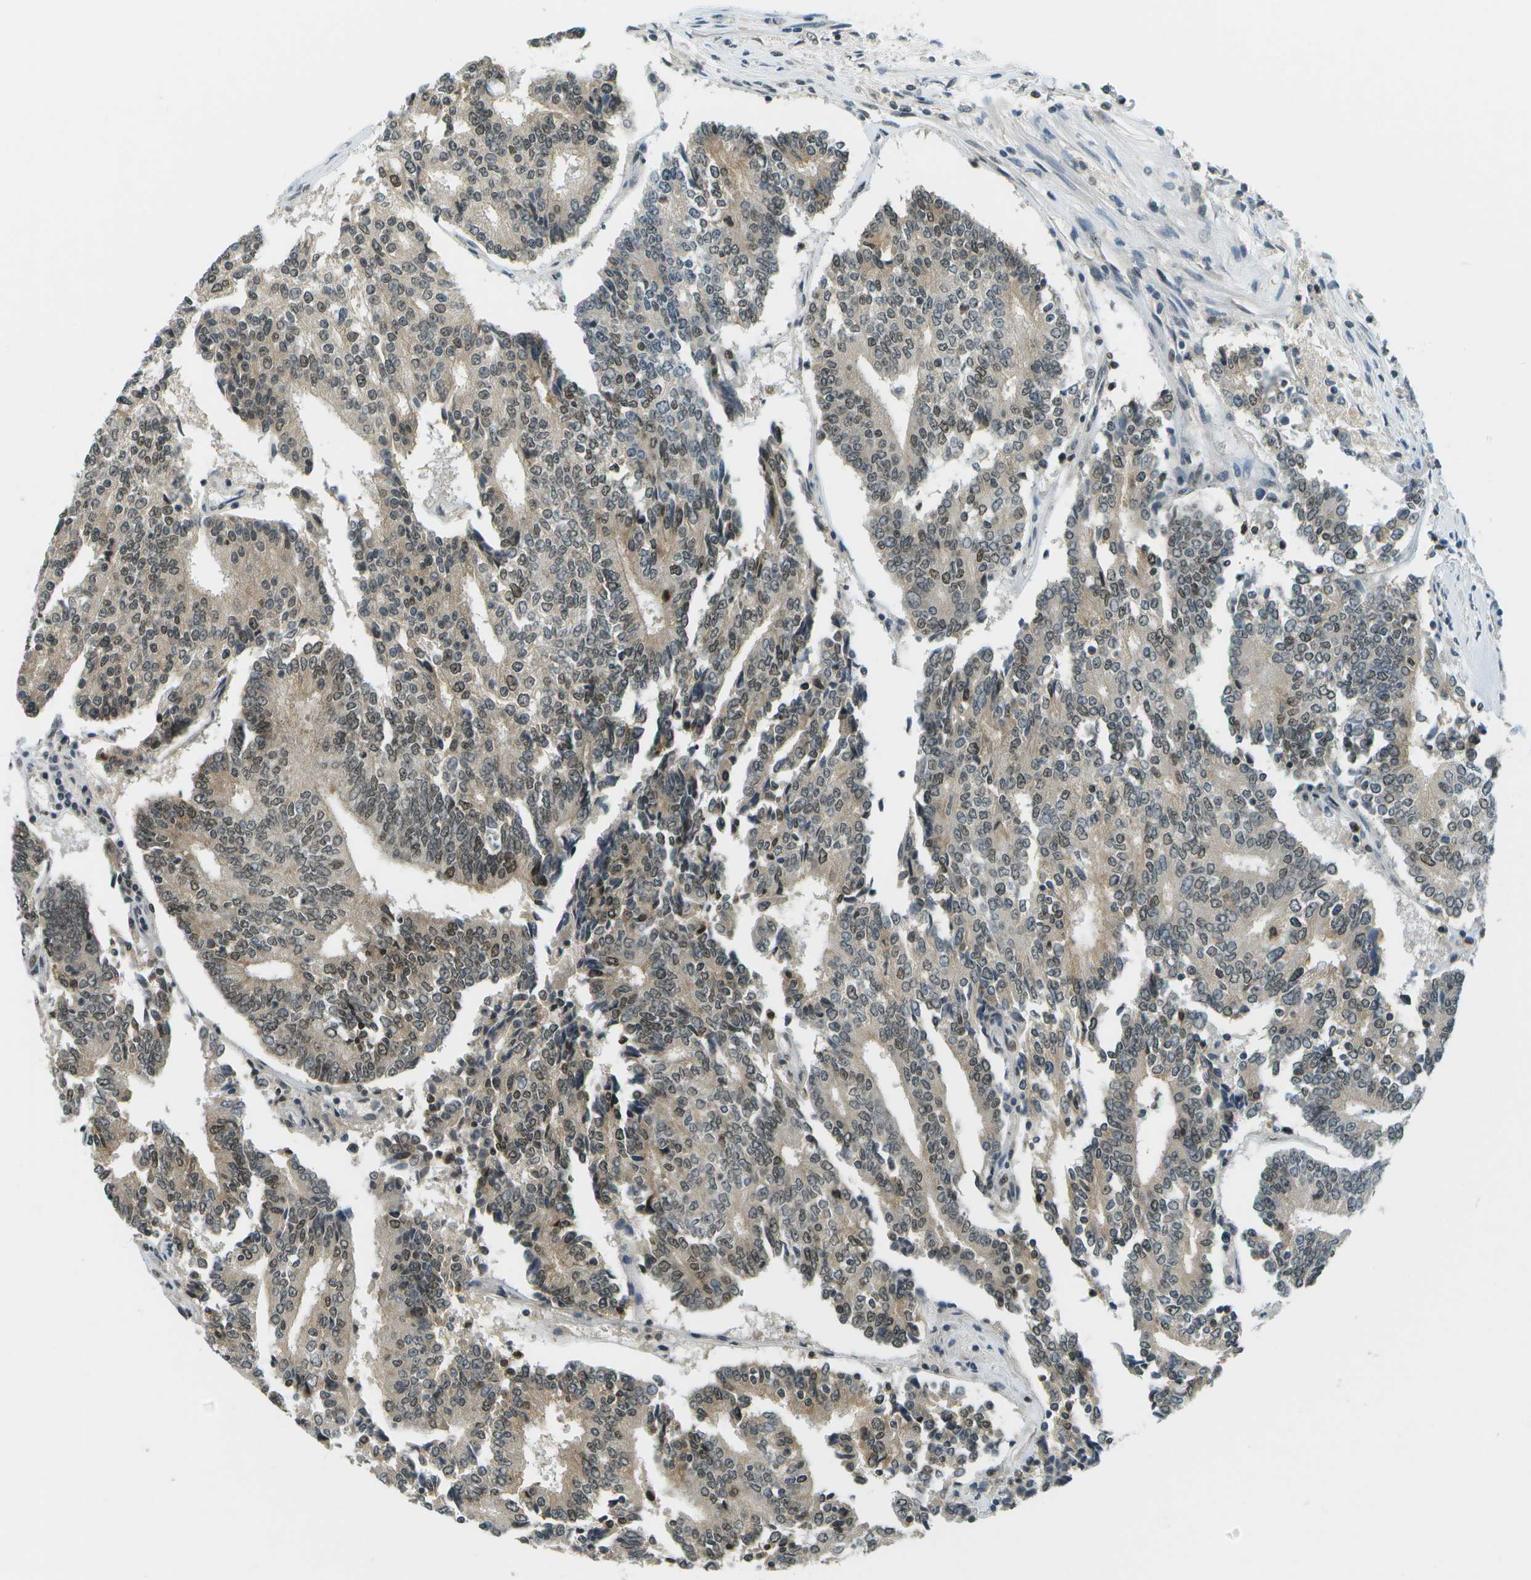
{"staining": {"intensity": "moderate", "quantity": "25%-75%", "location": "nuclear"}, "tissue": "prostate cancer", "cell_type": "Tumor cells", "image_type": "cancer", "snomed": [{"axis": "morphology", "description": "Normal tissue, NOS"}, {"axis": "morphology", "description": "Adenocarcinoma, High grade"}, {"axis": "topography", "description": "Prostate"}, {"axis": "topography", "description": "Seminal veicle"}], "caption": "This micrograph displays immunohistochemistry staining of prostate cancer, with medium moderate nuclear positivity in about 25%-75% of tumor cells.", "gene": "CBX5", "patient": {"sex": "male", "age": 55}}